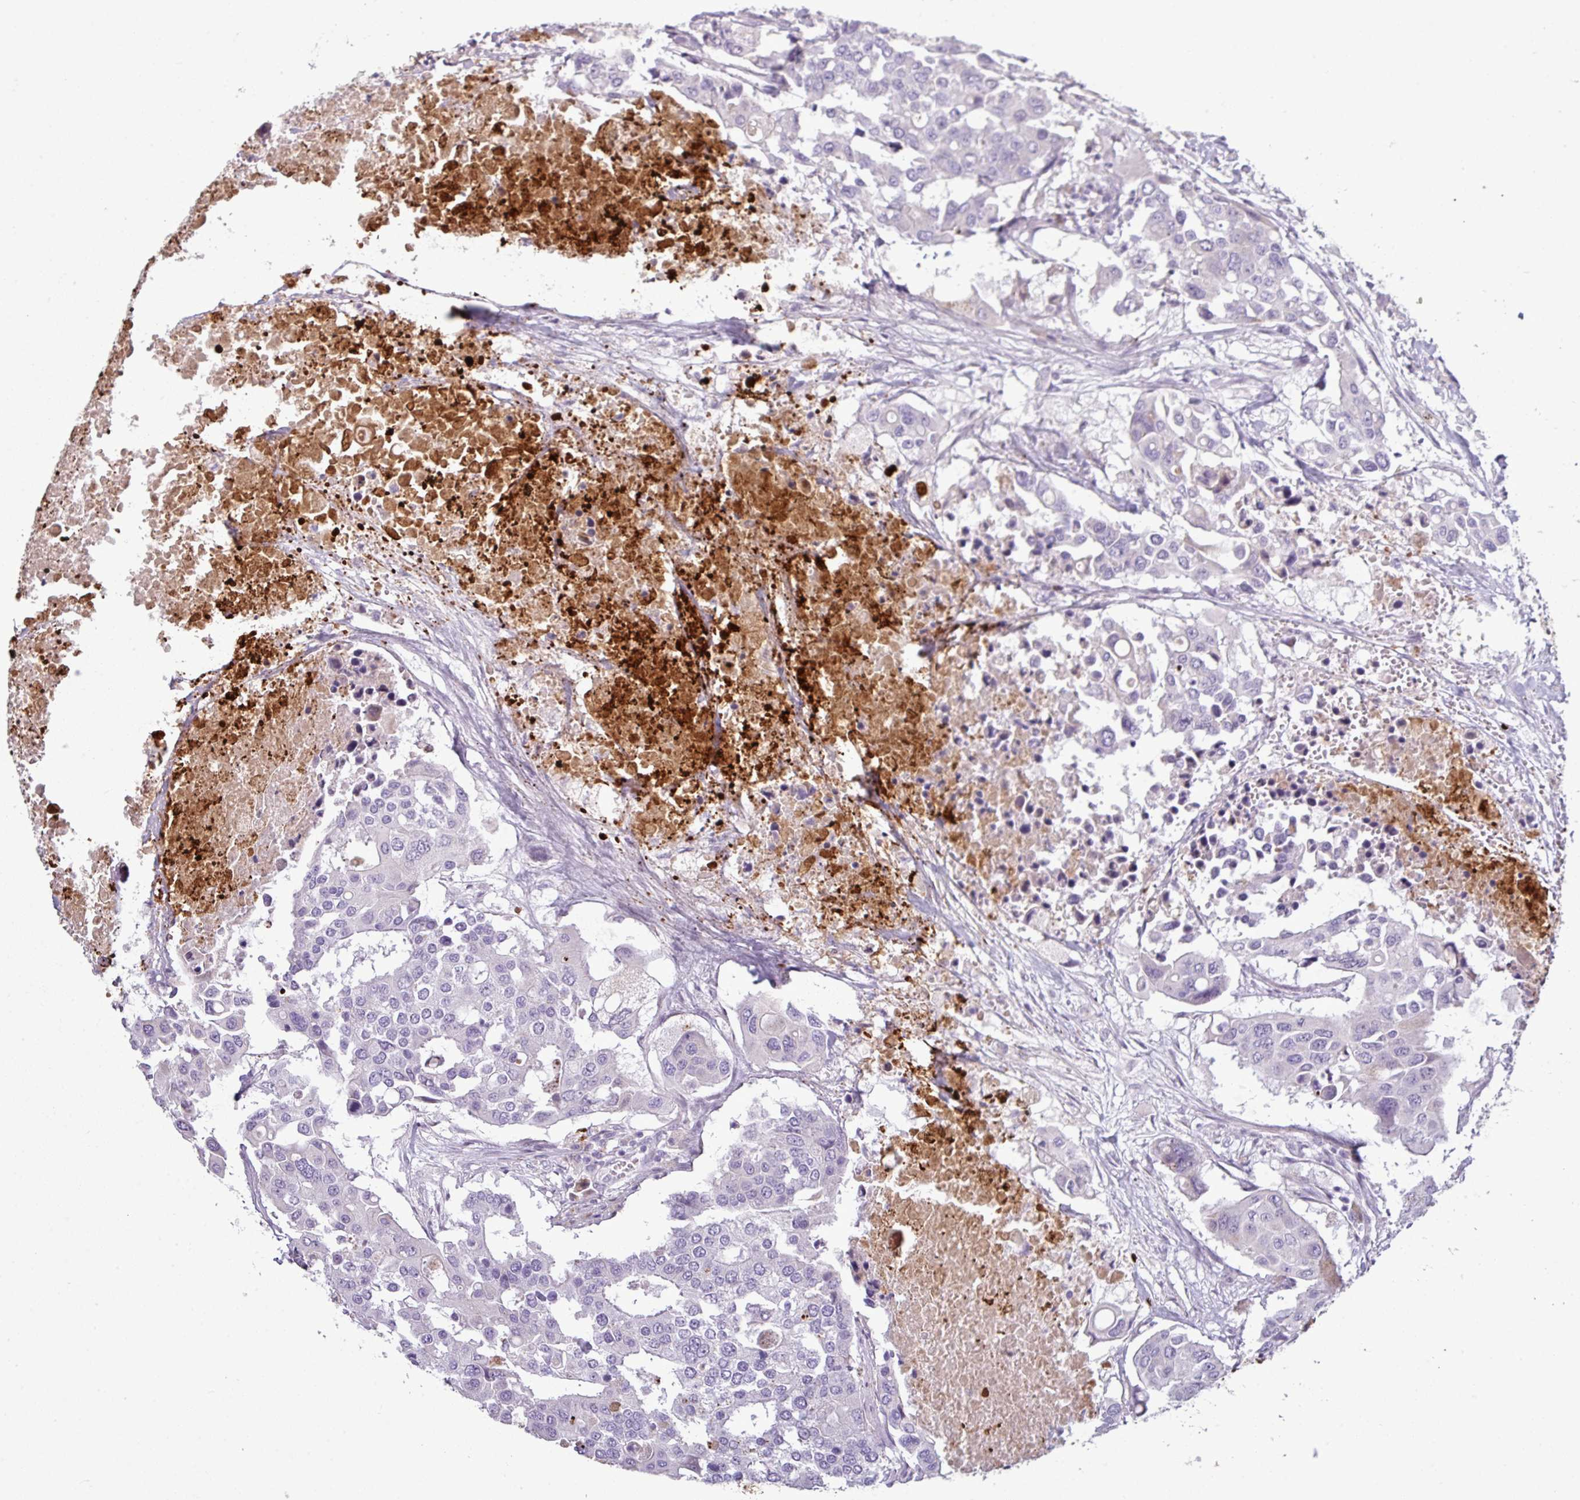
{"staining": {"intensity": "negative", "quantity": "none", "location": "none"}, "tissue": "colorectal cancer", "cell_type": "Tumor cells", "image_type": "cancer", "snomed": [{"axis": "morphology", "description": "Adenocarcinoma, NOS"}, {"axis": "topography", "description": "Colon"}], "caption": "This is an immunohistochemistry (IHC) image of adenocarcinoma (colorectal). There is no staining in tumor cells.", "gene": "C4B", "patient": {"sex": "male", "age": 77}}